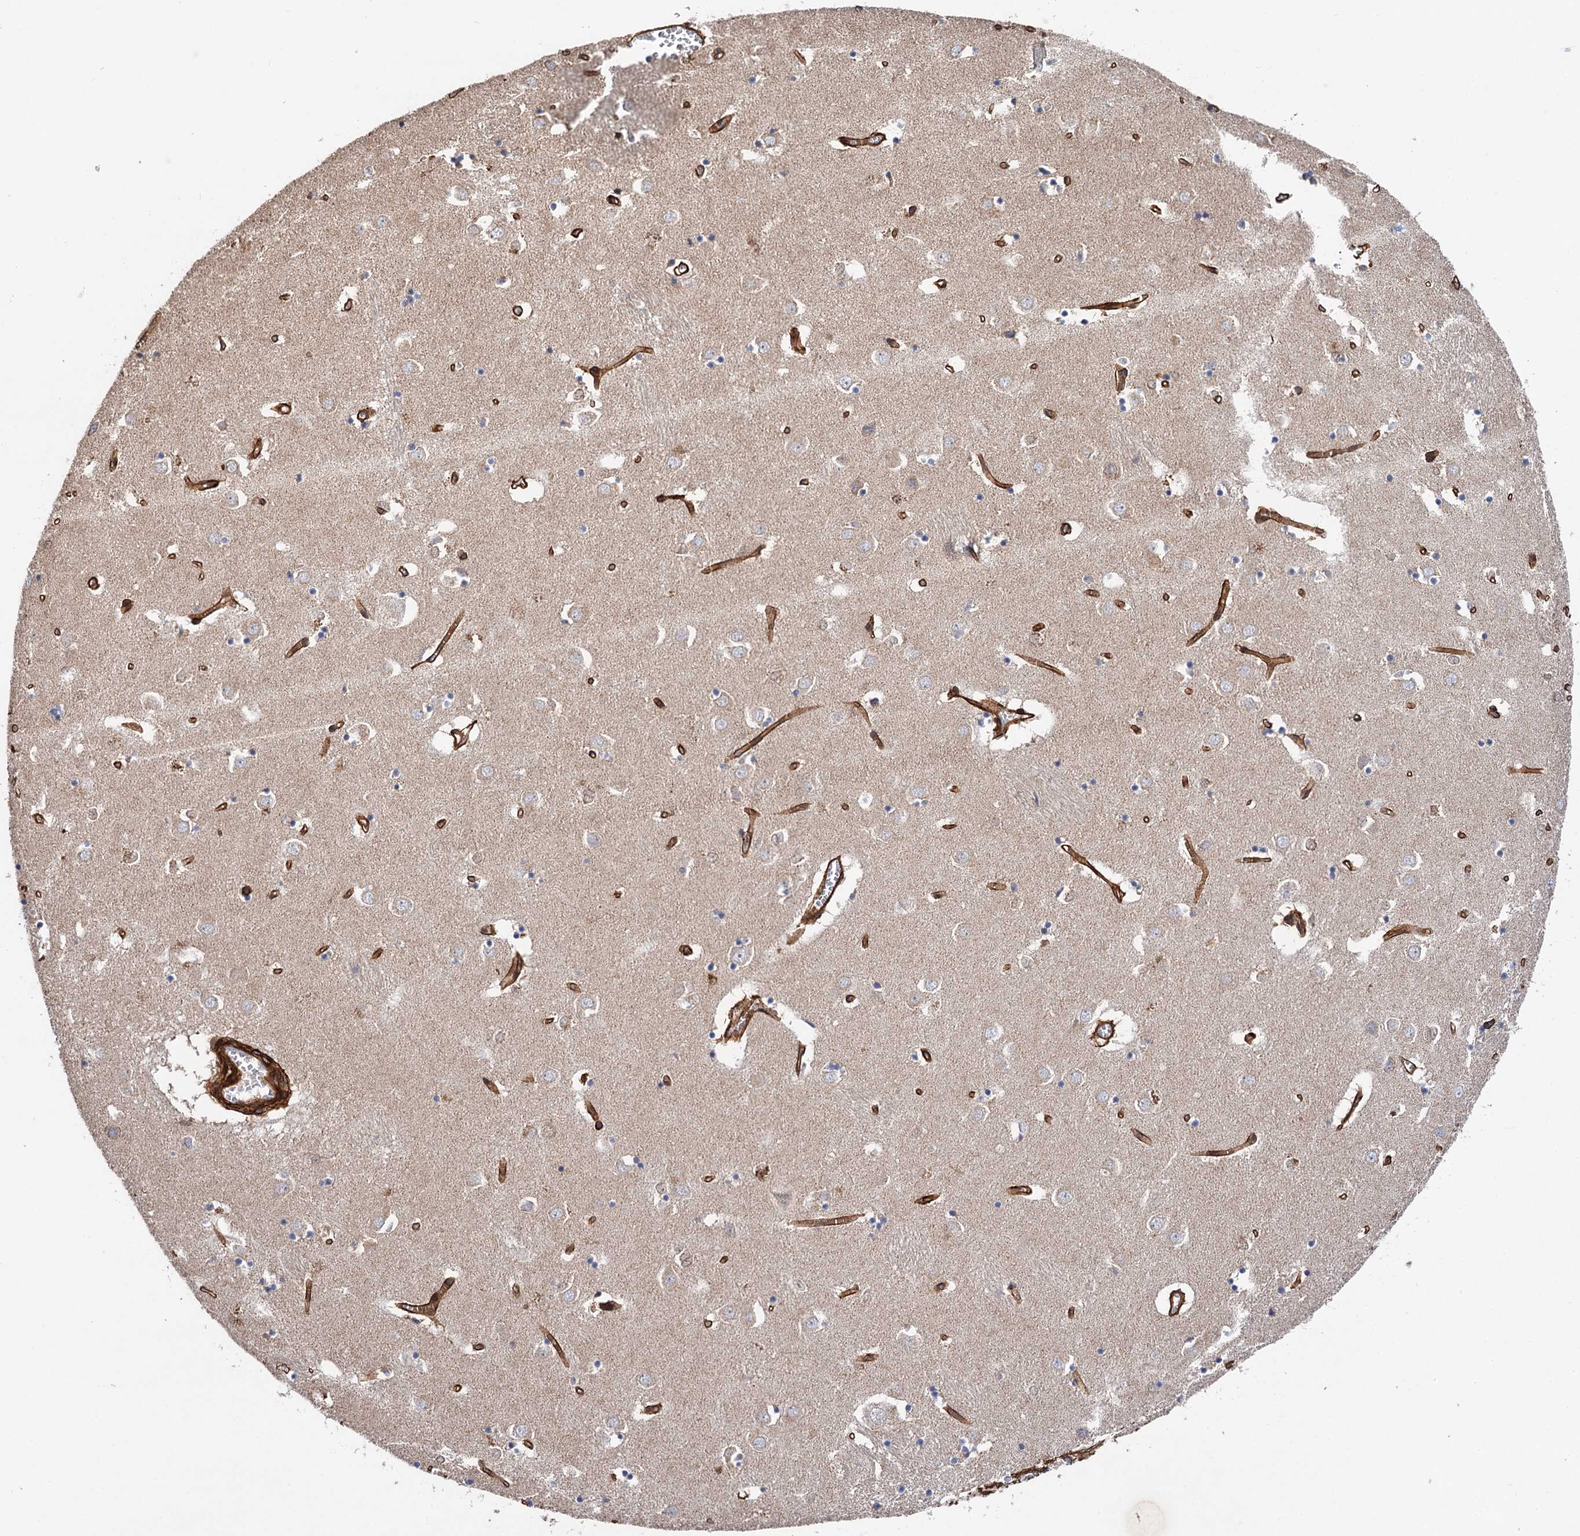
{"staining": {"intensity": "negative", "quantity": "none", "location": "none"}, "tissue": "caudate", "cell_type": "Glial cells", "image_type": "normal", "snomed": [{"axis": "morphology", "description": "Normal tissue, NOS"}, {"axis": "topography", "description": "Lateral ventricle wall"}], "caption": "High magnification brightfield microscopy of unremarkable caudate stained with DAB (3,3'-diaminobenzidine) (brown) and counterstained with hematoxylin (blue): glial cells show no significant staining.", "gene": "CSAD", "patient": {"sex": "male", "age": 70}}